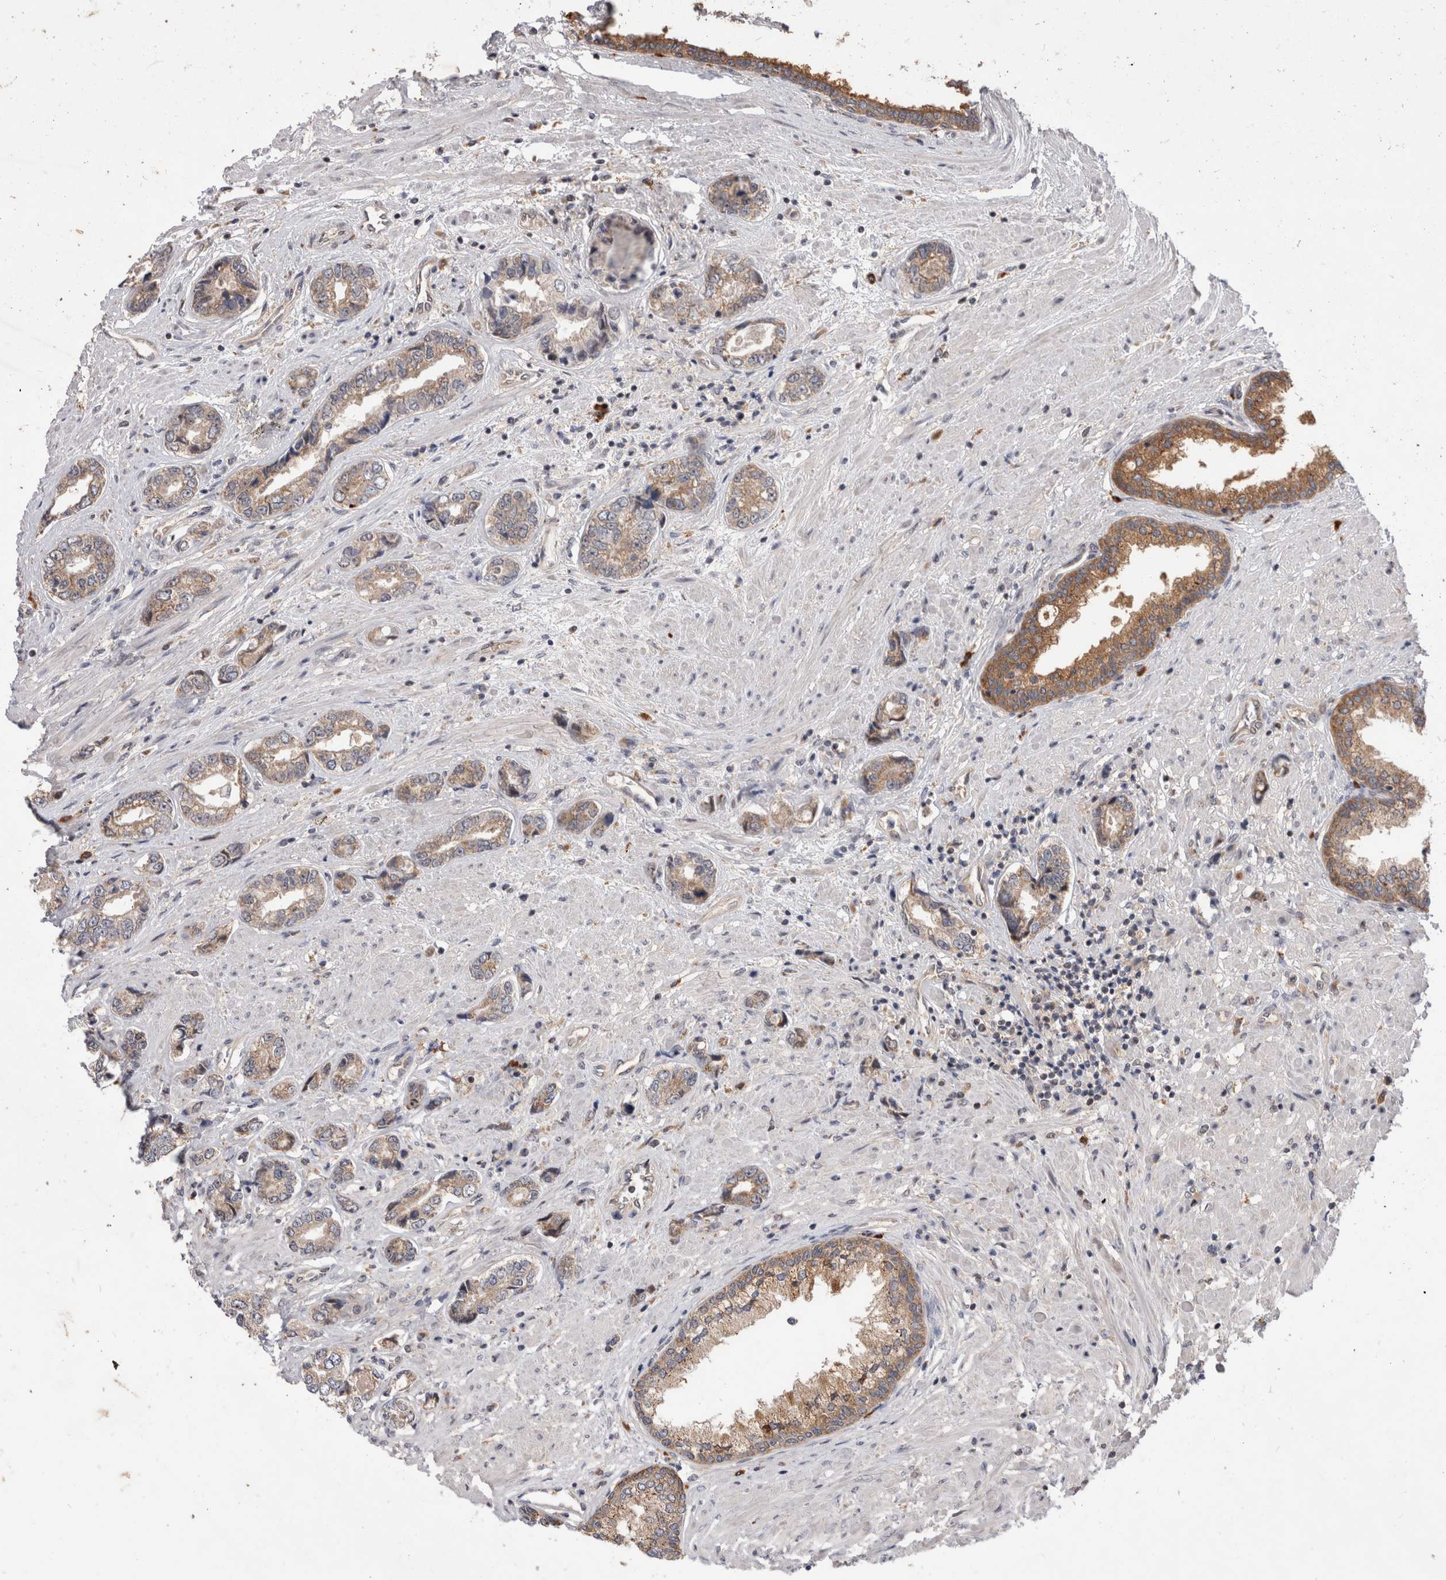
{"staining": {"intensity": "moderate", "quantity": ">75%", "location": "cytoplasmic/membranous"}, "tissue": "prostate cancer", "cell_type": "Tumor cells", "image_type": "cancer", "snomed": [{"axis": "morphology", "description": "Adenocarcinoma, High grade"}, {"axis": "topography", "description": "Prostate"}], "caption": "Human high-grade adenocarcinoma (prostate) stained for a protein (brown) reveals moderate cytoplasmic/membranous positive positivity in about >75% of tumor cells.", "gene": "MRPL37", "patient": {"sex": "male", "age": 61}}